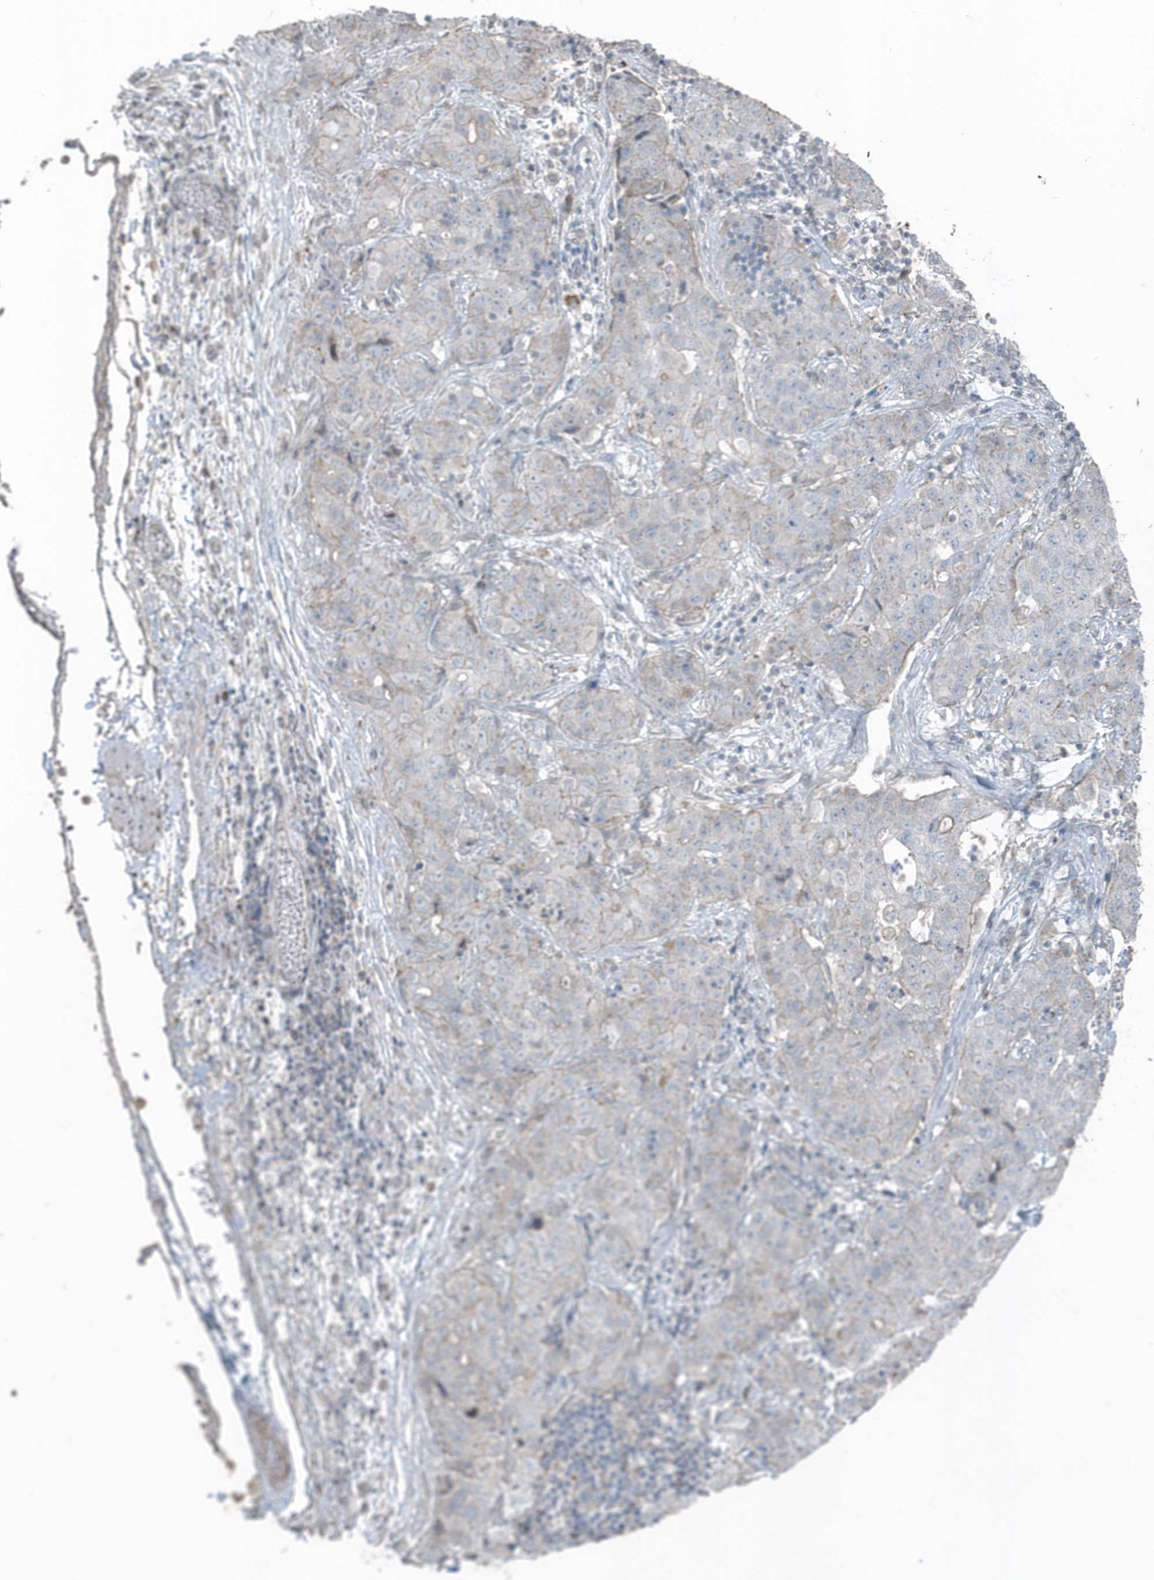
{"staining": {"intensity": "negative", "quantity": "none", "location": "none"}, "tissue": "stomach cancer", "cell_type": "Tumor cells", "image_type": "cancer", "snomed": [{"axis": "morphology", "description": "Normal tissue, NOS"}, {"axis": "morphology", "description": "Adenocarcinoma, NOS"}, {"axis": "topography", "description": "Lymph node"}, {"axis": "topography", "description": "Stomach"}], "caption": "Immunohistochemistry micrograph of adenocarcinoma (stomach) stained for a protein (brown), which shows no staining in tumor cells. (Brightfield microscopy of DAB immunohistochemistry at high magnification).", "gene": "ACTC1", "patient": {"sex": "male", "age": 48}}